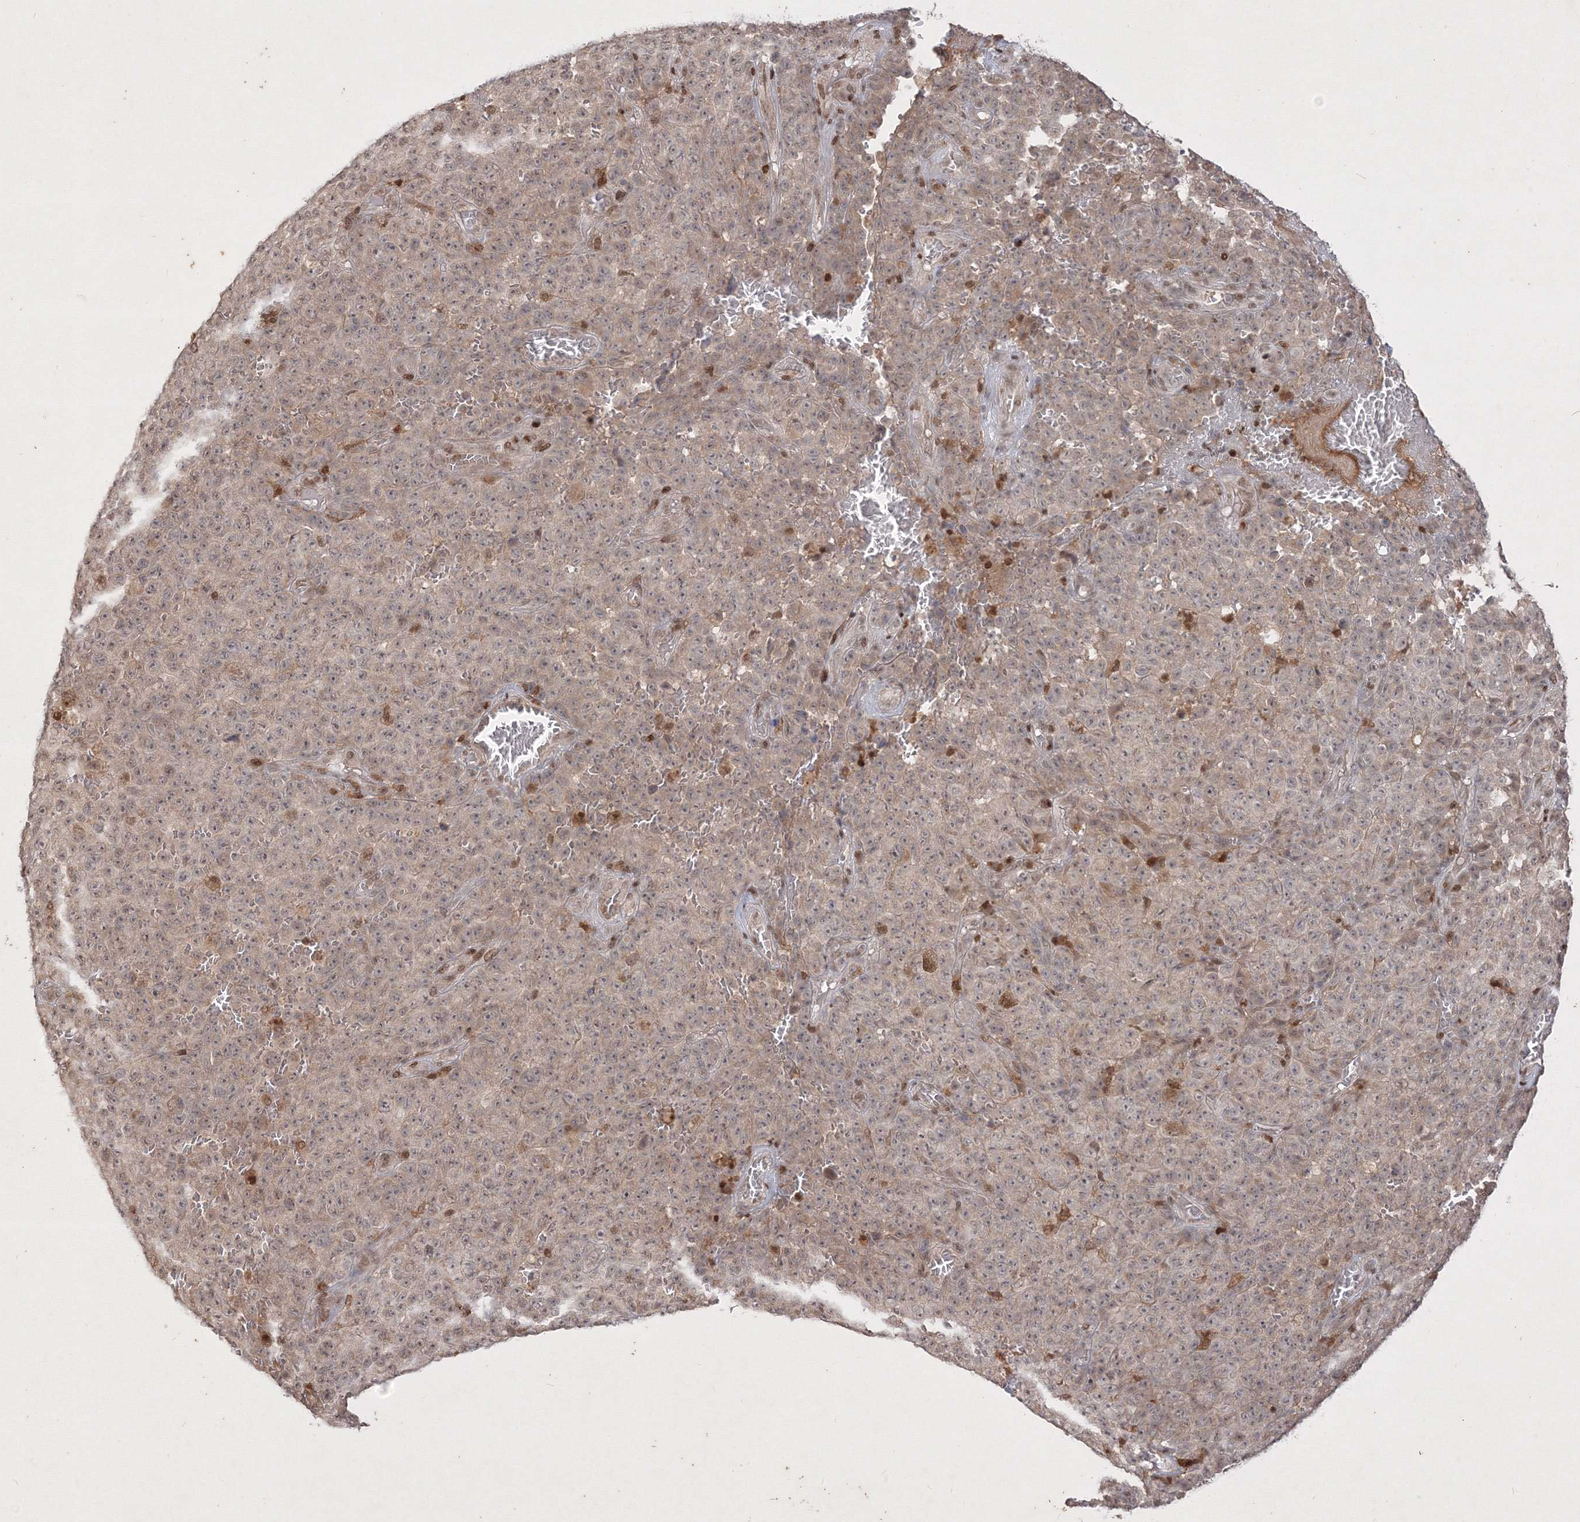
{"staining": {"intensity": "weak", "quantity": "<25%", "location": "cytoplasmic/membranous"}, "tissue": "melanoma", "cell_type": "Tumor cells", "image_type": "cancer", "snomed": [{"axis": "morphology", "description": "Malignant melanoma, NOS"}, {"axis": "topography", "description": "Skin"}], "caption": "DAB (3,3'-diaminobenzidine) immunohistochemical staining of human malignant melanoma demonstrates no significant staining in tumor cells.", "gene": "TAB1", "patient": {"sex": "female", "age": 82}}